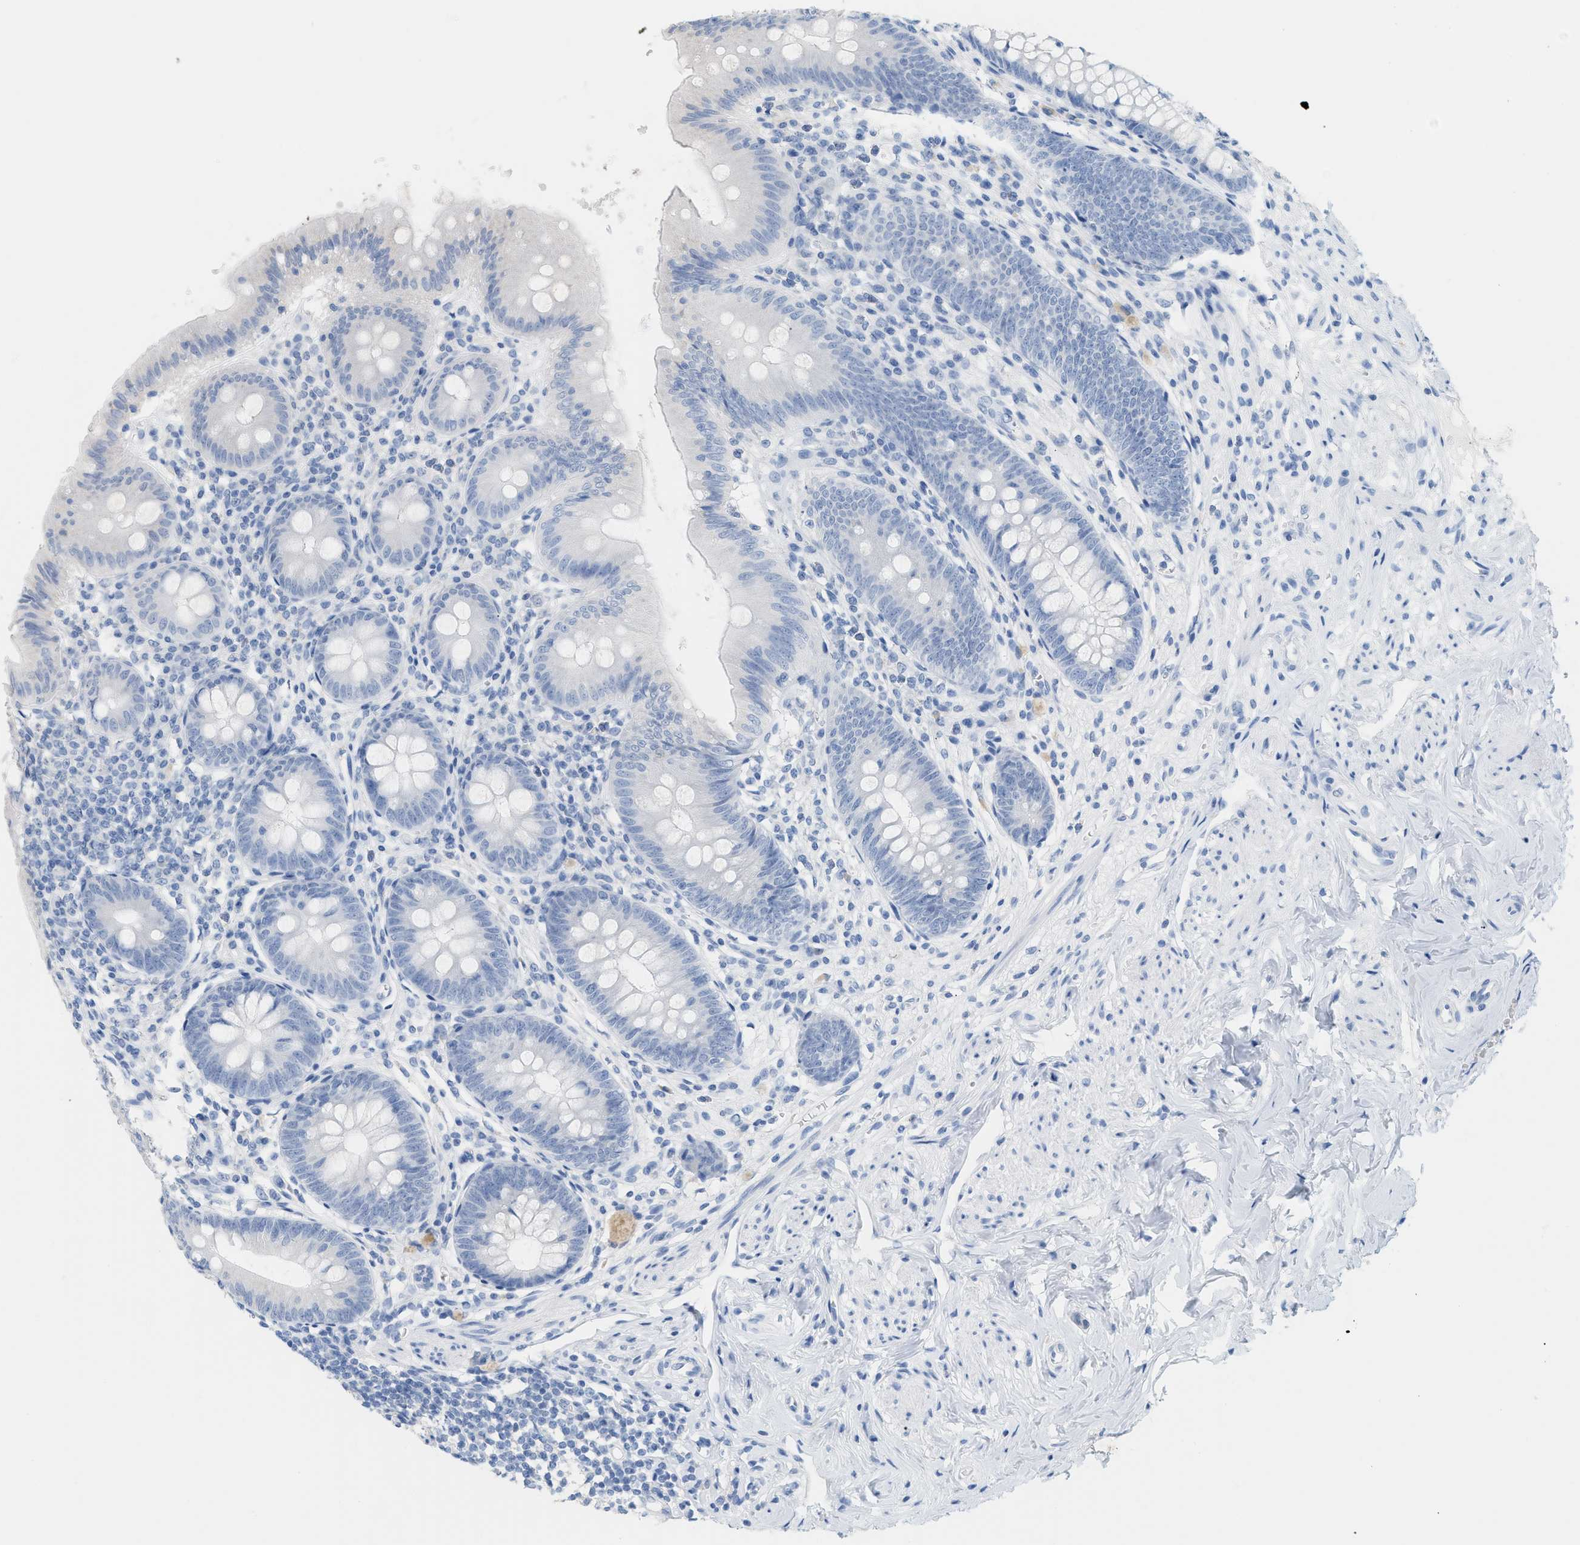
{"staining": {"intensity": "negative", "quantity": "none", "location": "none"}, "tissue": "appendix", "cell_type": "Glandular cells", "image_type": "normal", "snomed": [{"axis": "morphology", "description": "Normal tissue, NOS"}, {"axis": "topography", "description": "Appendix"}], "caption": "Human appendix stained for a protein using IHC shows no positivity in glandular cells.", "gene": "PAPPA", "patient": {"sex": "male", "age": 56}}